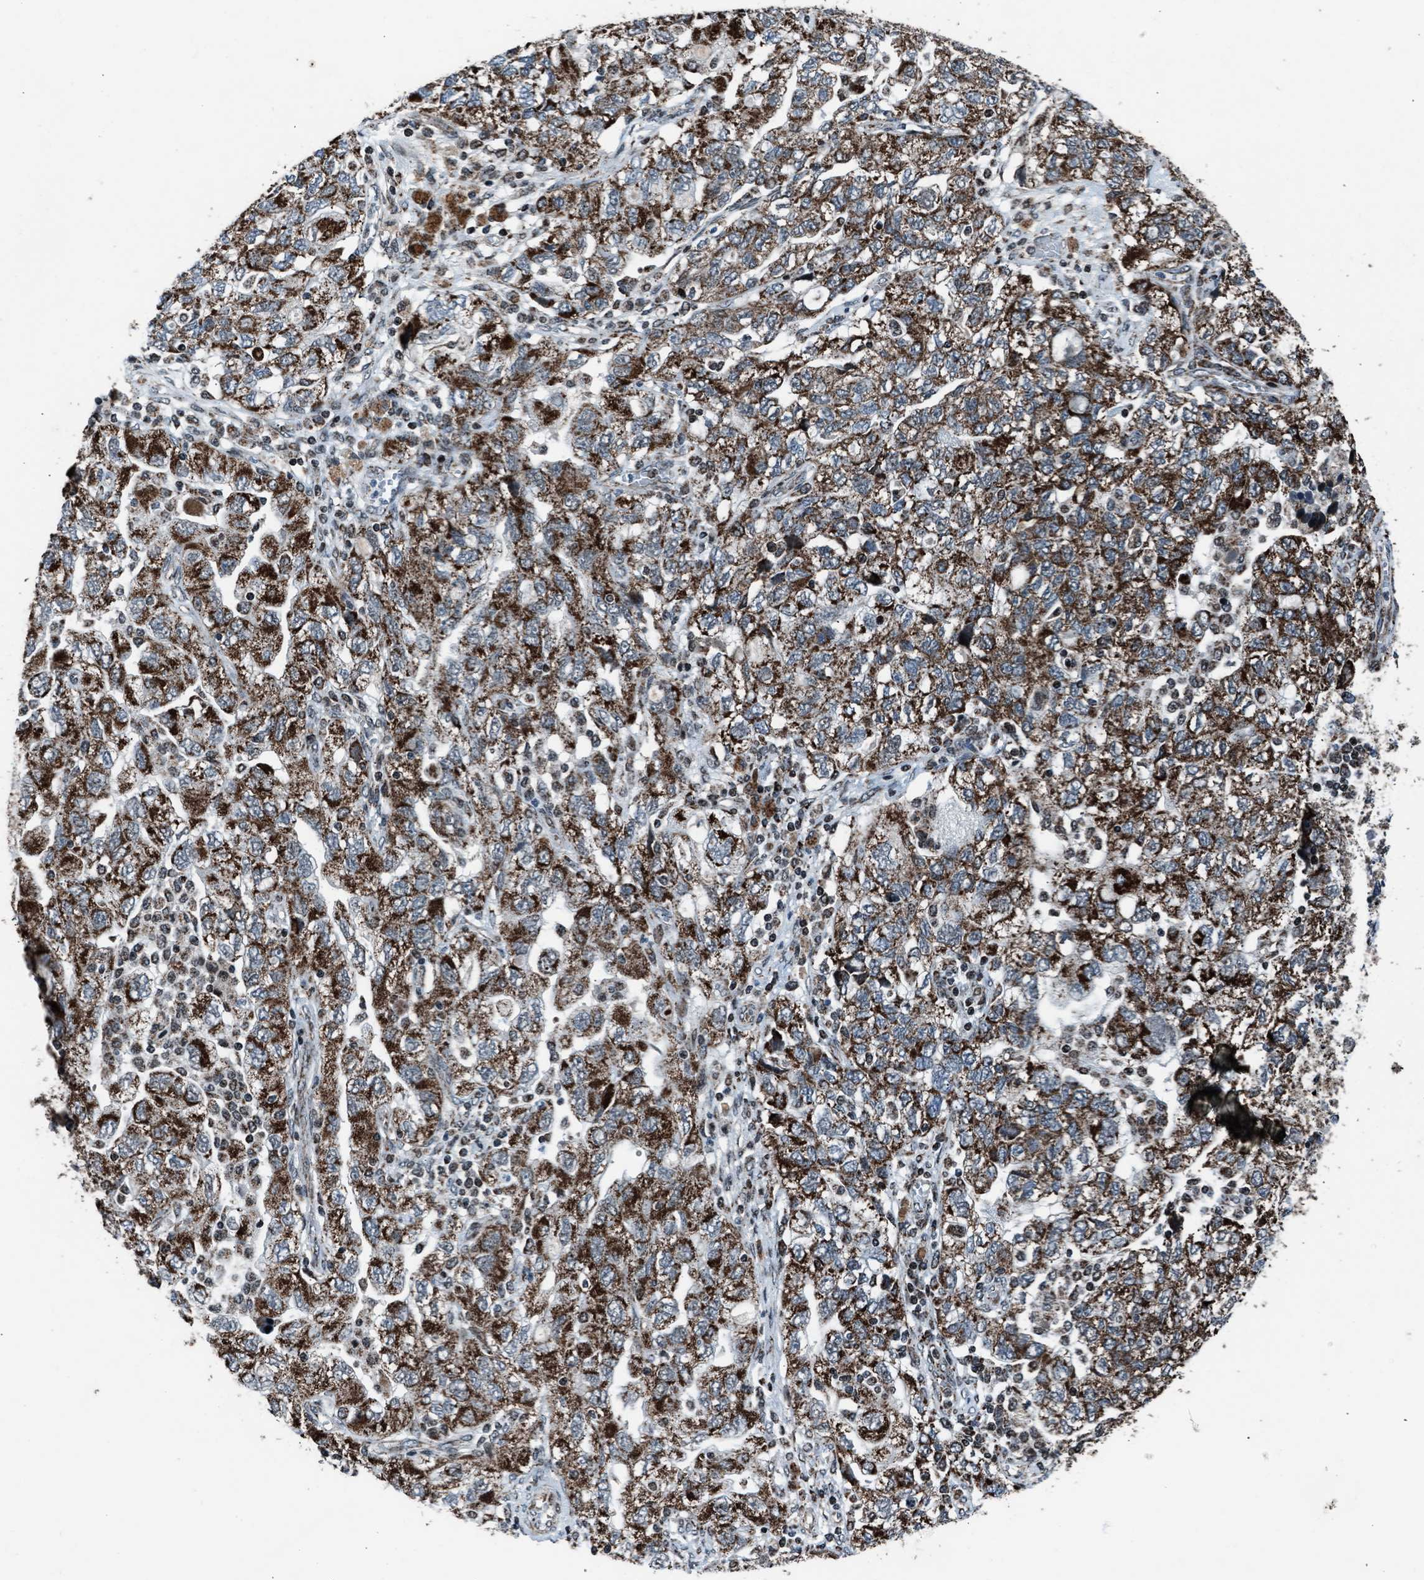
{"staining": {"intensity": "moderate", "quantity": ">75%", "location": "cytoplasmic/membranous"}, "tissue": "ovarian cancer", "cell_type": "Tumor cells", "image_type": "cancer", "snomed": [{"axis": "morphology", "description": "Carcinoma, NOS"}, {"axis": "morphology", "description": "Cystadenocarcinoma, serous, NOS"}, {"axis": "topography", "description": "Ovary"}], "caption": "A brown stain shows moderate cytoplasmic/membranous positivity of a protein in human ovarian carcinoma tumor cells. The staining is performed using DAB (3,3'-diaminobenzidine) brown chromogen to label protein expression. The nuclei are counter-stained blue using hematoxylin.", "gene": "MORC3", "patient": {"sex": "female", "age": 69}}